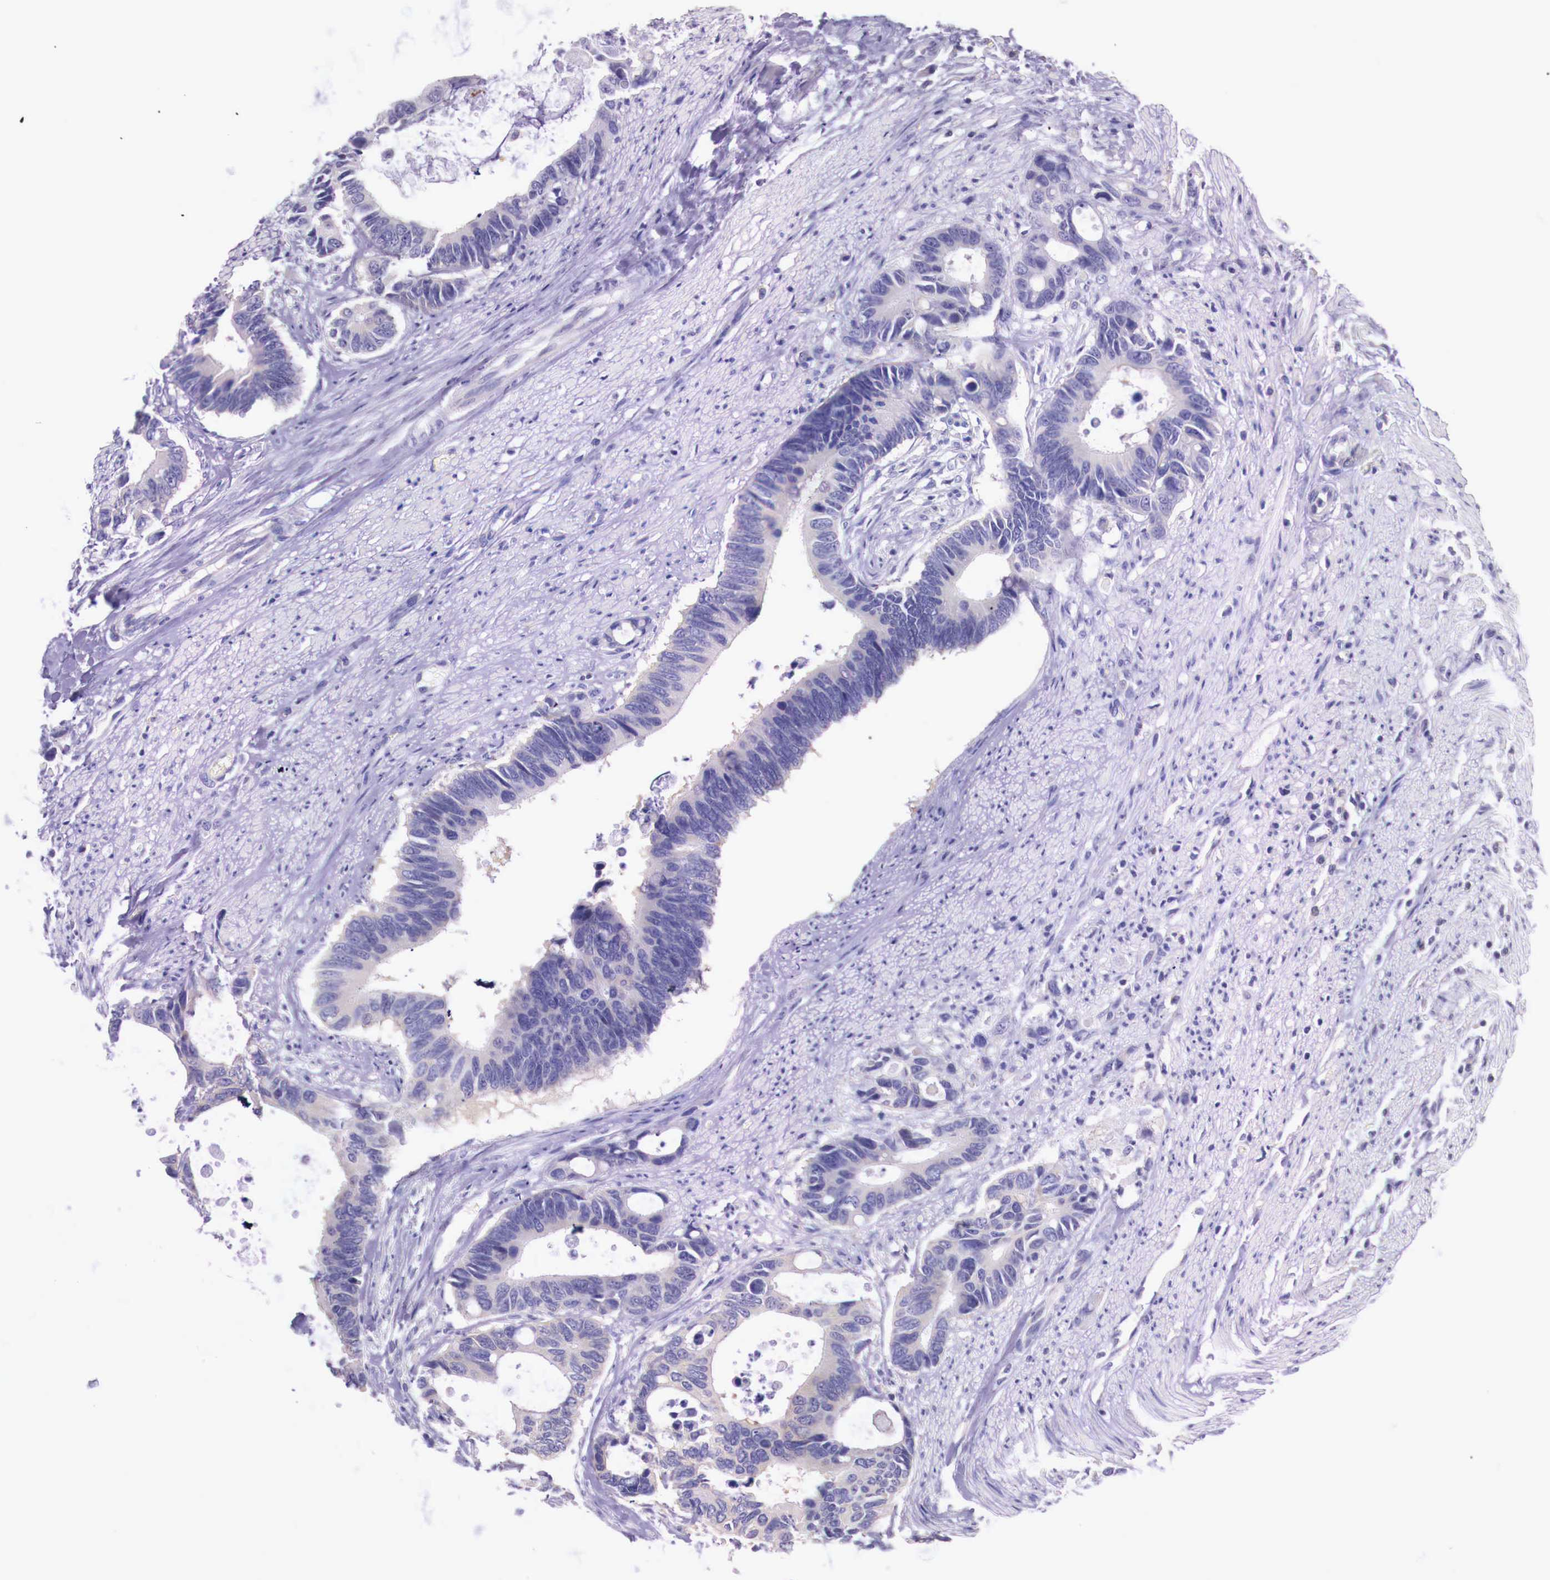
{"staining": {"intensity": "negative", "quantity": "none", "location": "none"}, "tissue": "colorectal cancer", "cell_type": "Tumor cells", "image_type": "cancer", "snomed": [{"axis": "morphology", "description": "Adenocarcinoma, NOS"}, {"axis": "topography", "description": "Colon"}], "caption": "The histopathology image shows no significant expression in tumor cells of adenocarcinoma (colorectal).", "gene": "GRIPAP1", "patient": {"sex": "male", "age": 49}}